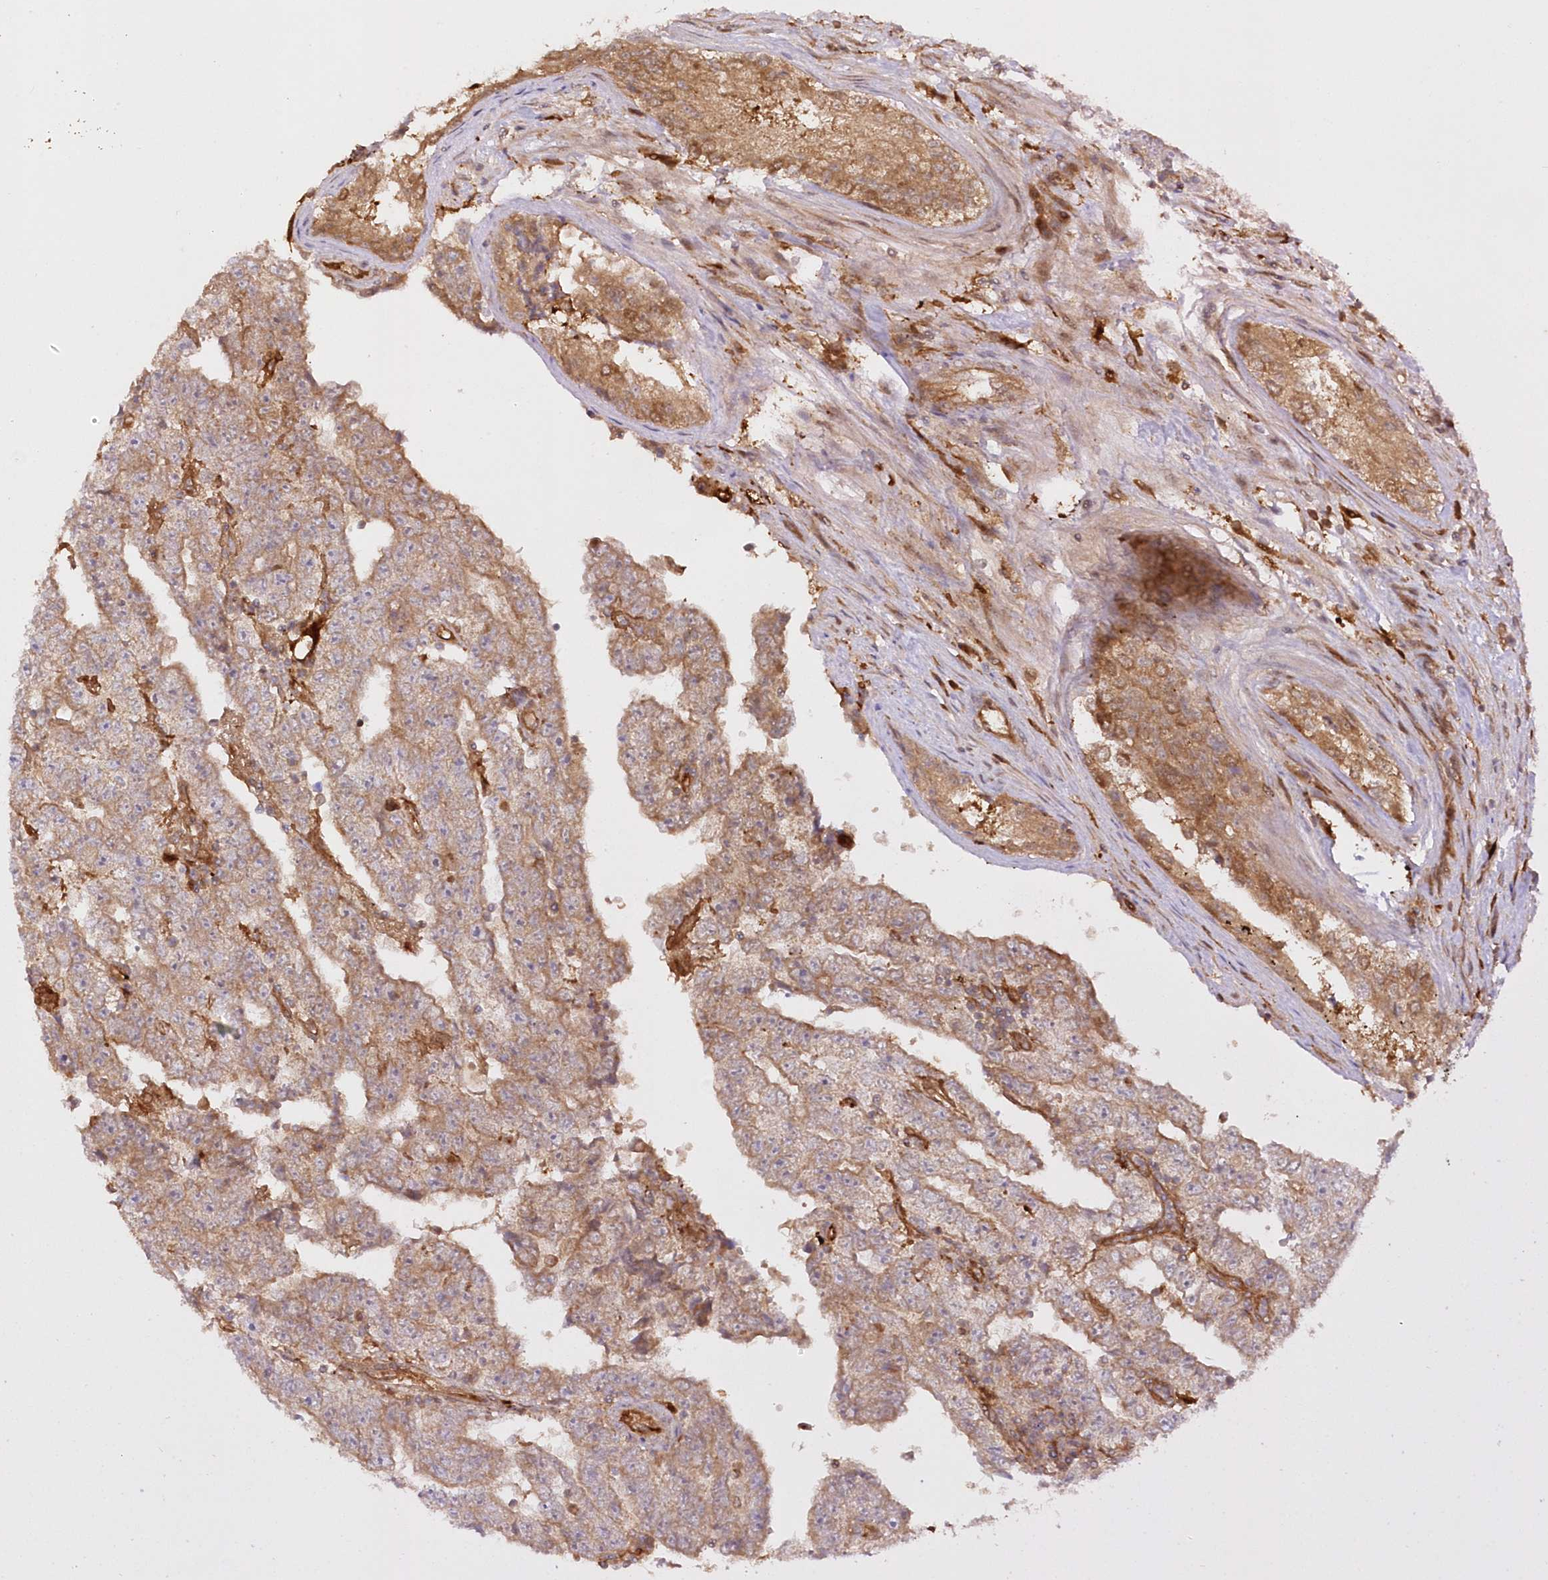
{"staining": {"intensity": "weak", "quantity": ">75%", "location": "cytoplasmic/membranous"}, "tissue": "testis cancer", "cell_type": "Tumor cells", "image_type": "cancer", "snomed": [{"axis": "morphology", "description": "Carcinoma, Embryonal, NOS"}, {"axis": "topography", "description": "Testis"}], "caption": "Embryonal carcinoma (testis) stained for a protein (brown) demonstrates weak cytoplasmic/membranous positive expression in approximately >75% of tumor cells.", "gene": "GBE1", "patient": {"sex": "male", "age": 25}}